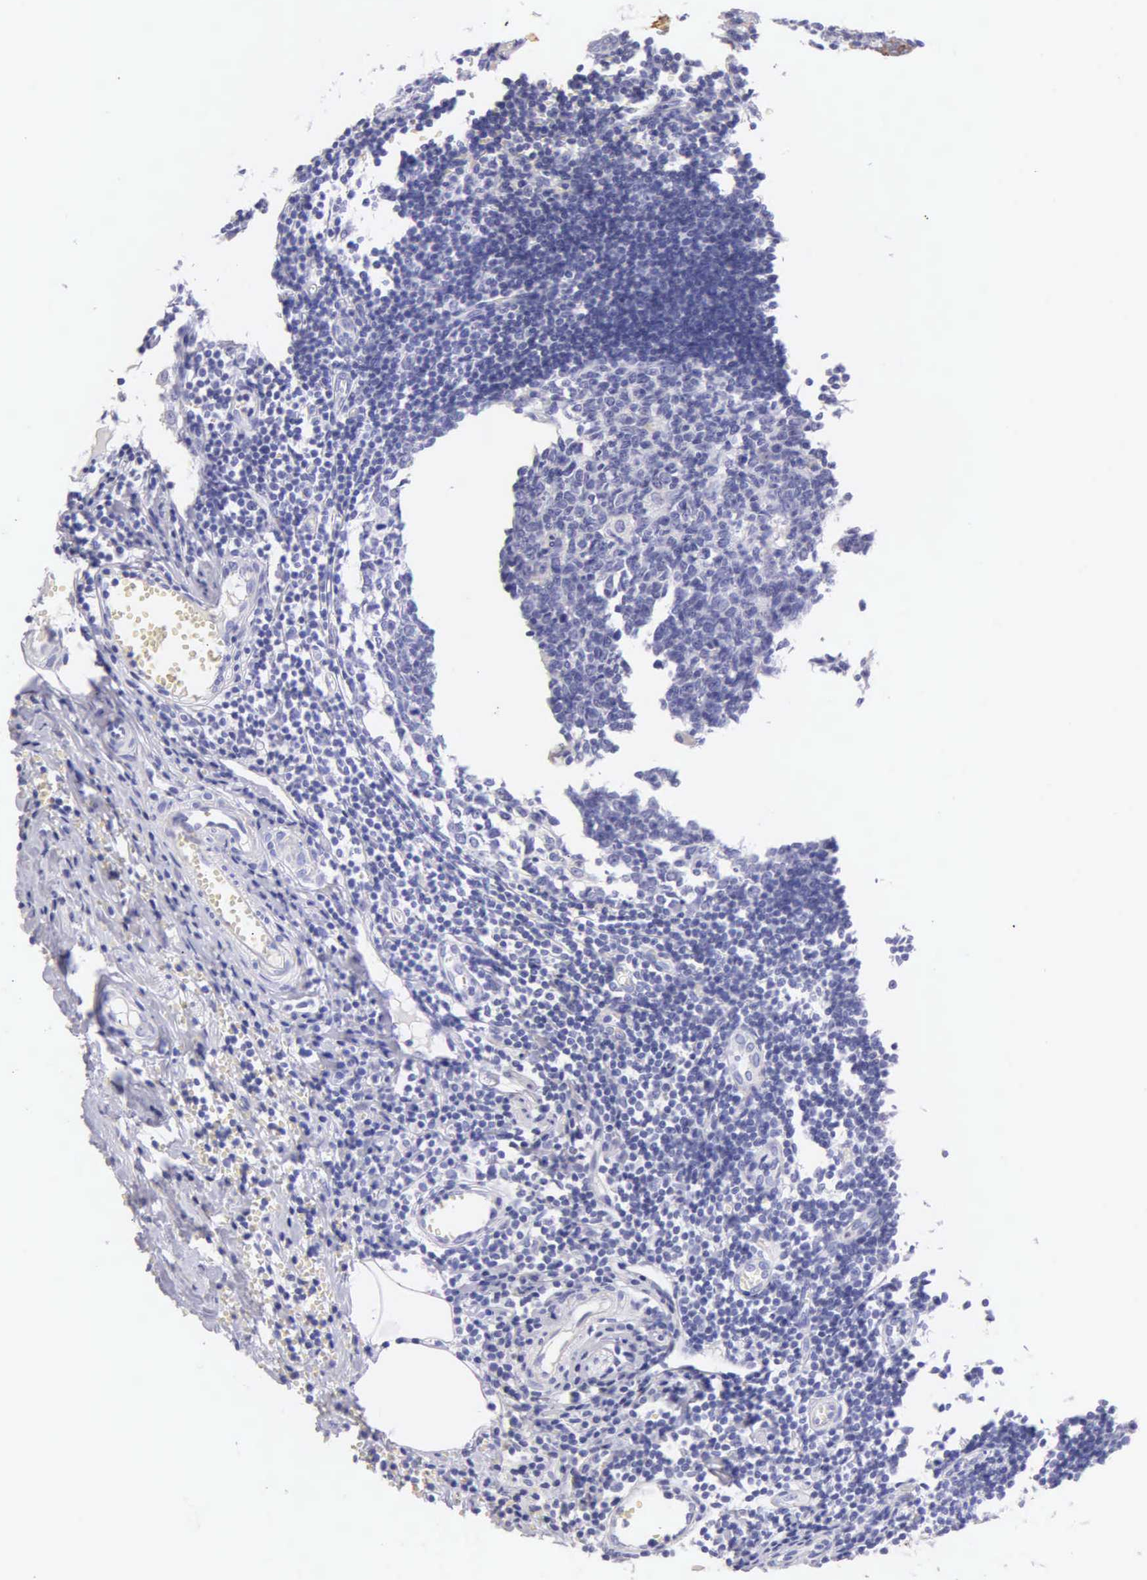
{"staining": {"intensity": "moderate", "quantity": "25%-75%", "location": "cytoplasmic/membranous"}, "tissue": "appendix", "cell_type": "Glandular cells", "image_type": "normal", "snomed": [{"axis": "morphology", "description": "Normal tissue, NOS"}, {"axis": "topography", "description": "Appendix"}], "caption": "The histopathology image shows staining of unremarkable appendix, revealing moderate cytoplasmic/membranous protein staining (brown color) within glandular cells. (IHC, brightfield microscopy, high magnification).", "gene": "KRT14", "patient": {"sex": "female", "age": 19}}